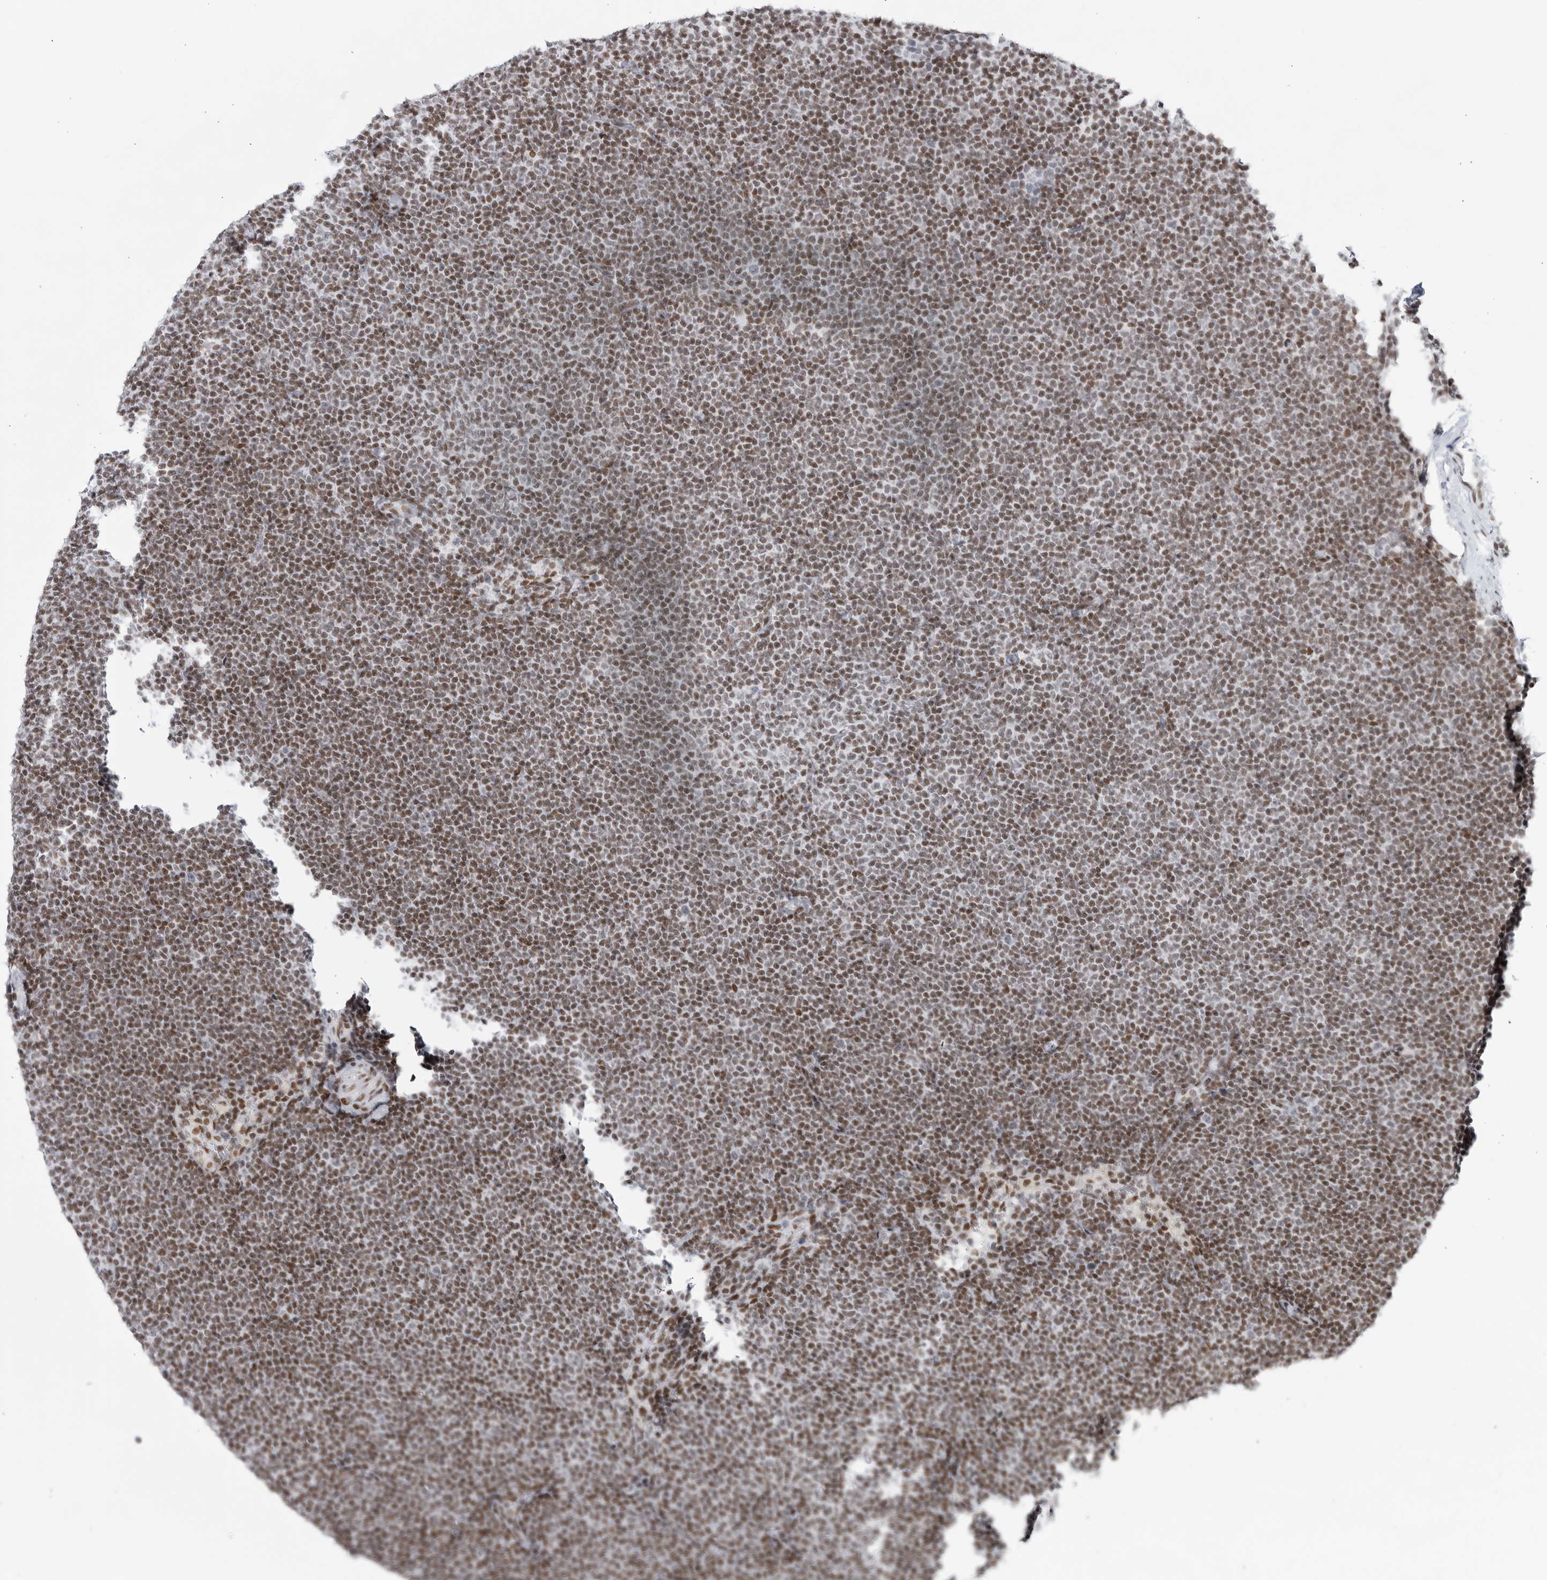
{"staining": {"intensity": "moderate", "quantity": ">75%", "location": "nuclear"}, "tissue": "lymphoma", "cell_type": "Tumor cells", "image_type": "cancer", "snomed": [{"axis": "morphology", "description": "Malignant lymphoma, non-Hodgkin's type, Low grade"}, {"axis": "topography", "description": "Lymph node"}], "caption": "A brown stain labels moderate nuclear staining of a protein in low-grade malignant lymphoma, non-Hodgkin's type tumor cells. Using DAB (brown) and hematoxylin (blue) stains, captured at high magnification using brightfield microscopy.", "gene": "HP1BP3", "patient": {"sex": "female", "age": 53}}